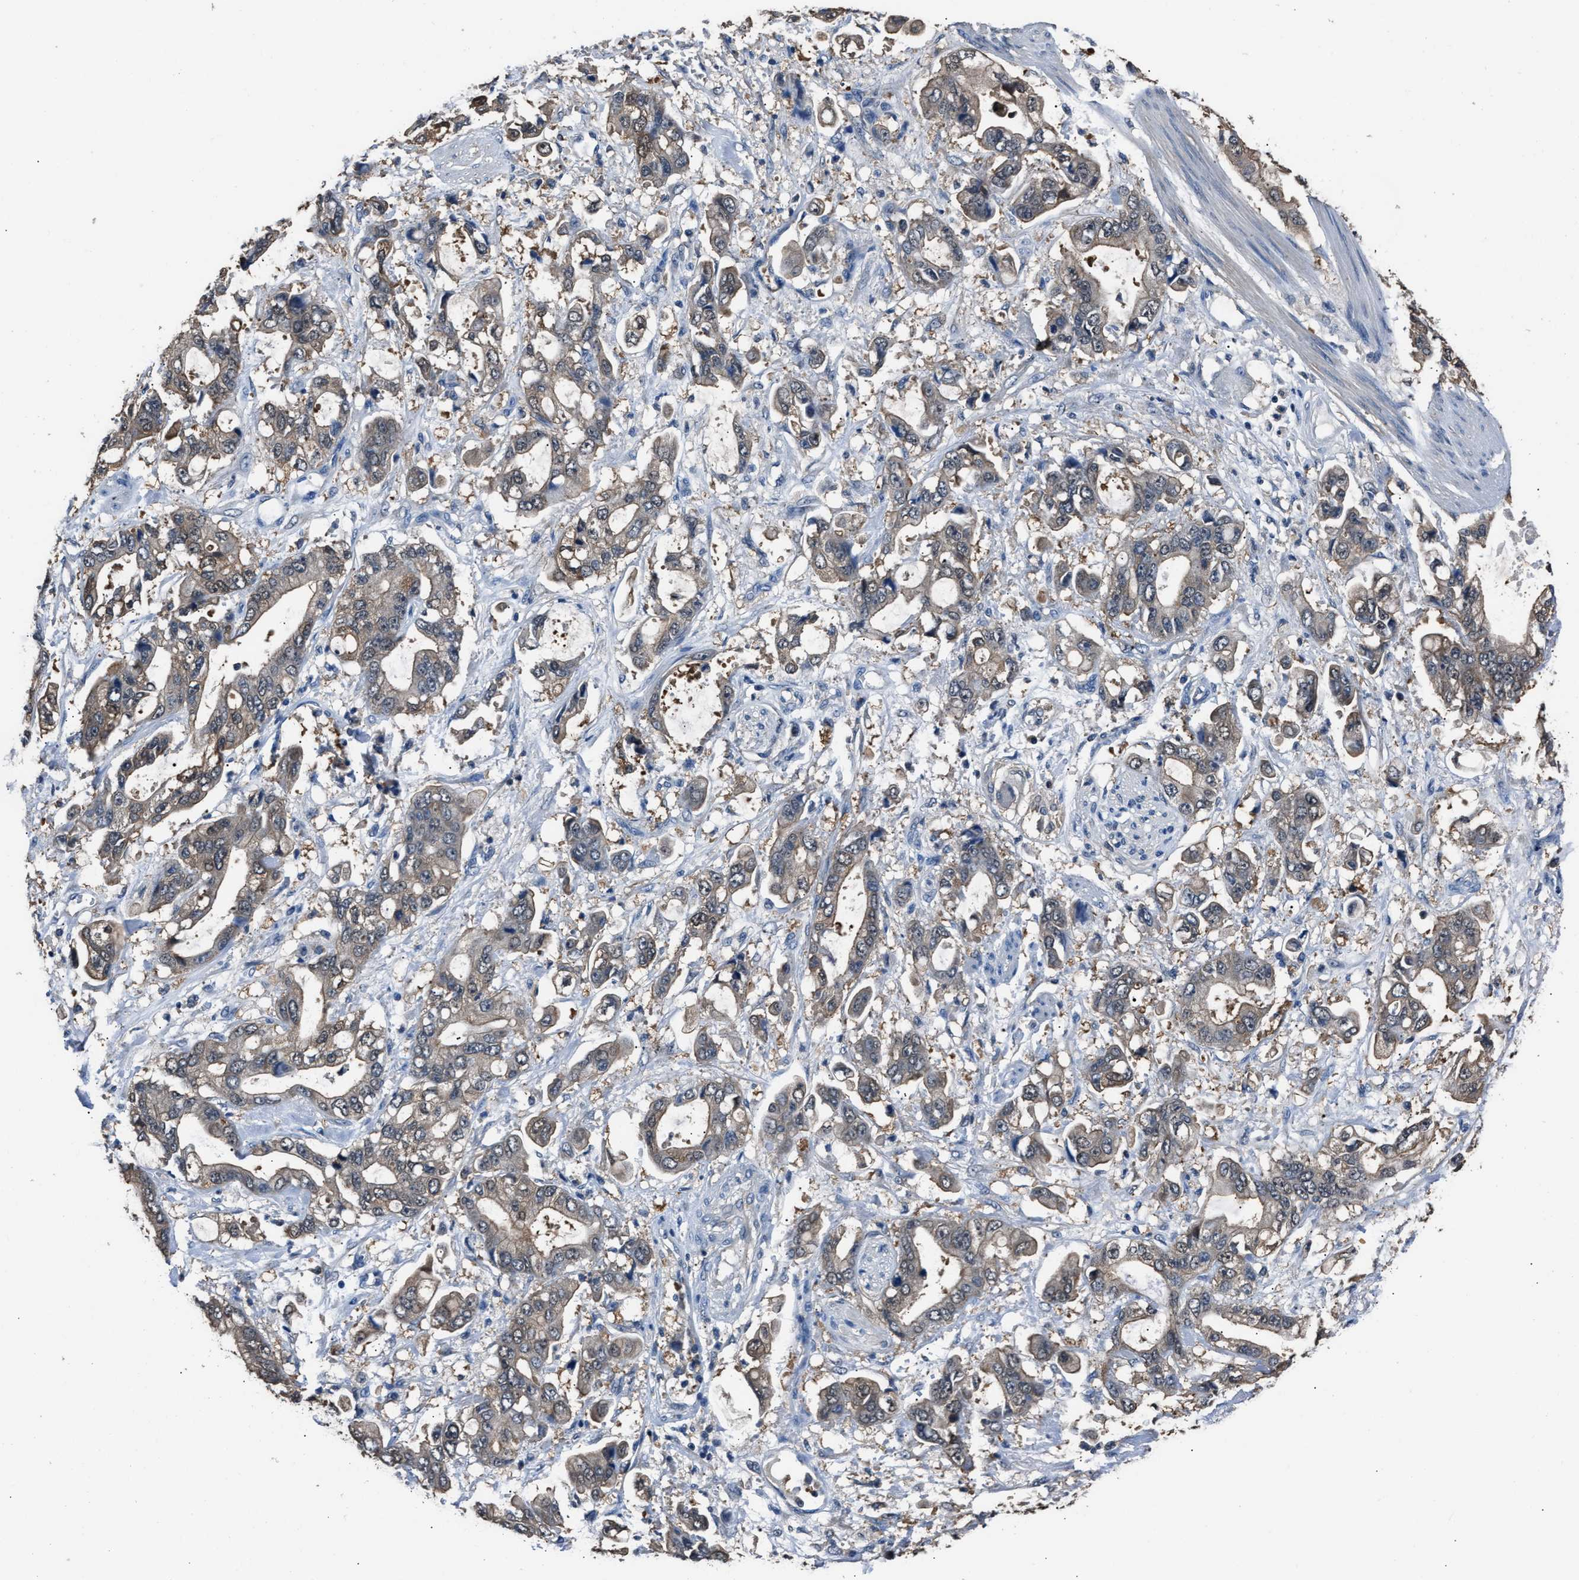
{"staining": {"intensity": "weak", "quantity": ">75%", "location": "cytoplasmic/membranous"}, "tissue": "stomach cancer", "cell_type": "Tumor cells", "image_type": "cancer", "snomed": [{"axis": "morphology", "description": "Normal tissue, NOS"}, {"axis": "morphology", "description": "Adenocarcinoma, NOS"}, {"axis": "topography", "description": "Stomach"}], "caption": "Stomach adenocarcinoma stained for a protein reveals weak cytoplasmic/membranous positivity in tumor cells. The protein is stained brown, and the nuclei are stained in blue (DAB (3,3'-diaminobenzidine) IHC with brightfield microscopy, high magnification).", "gene": "GSTP1", "patient": {"sex": "male", "age": 62}}